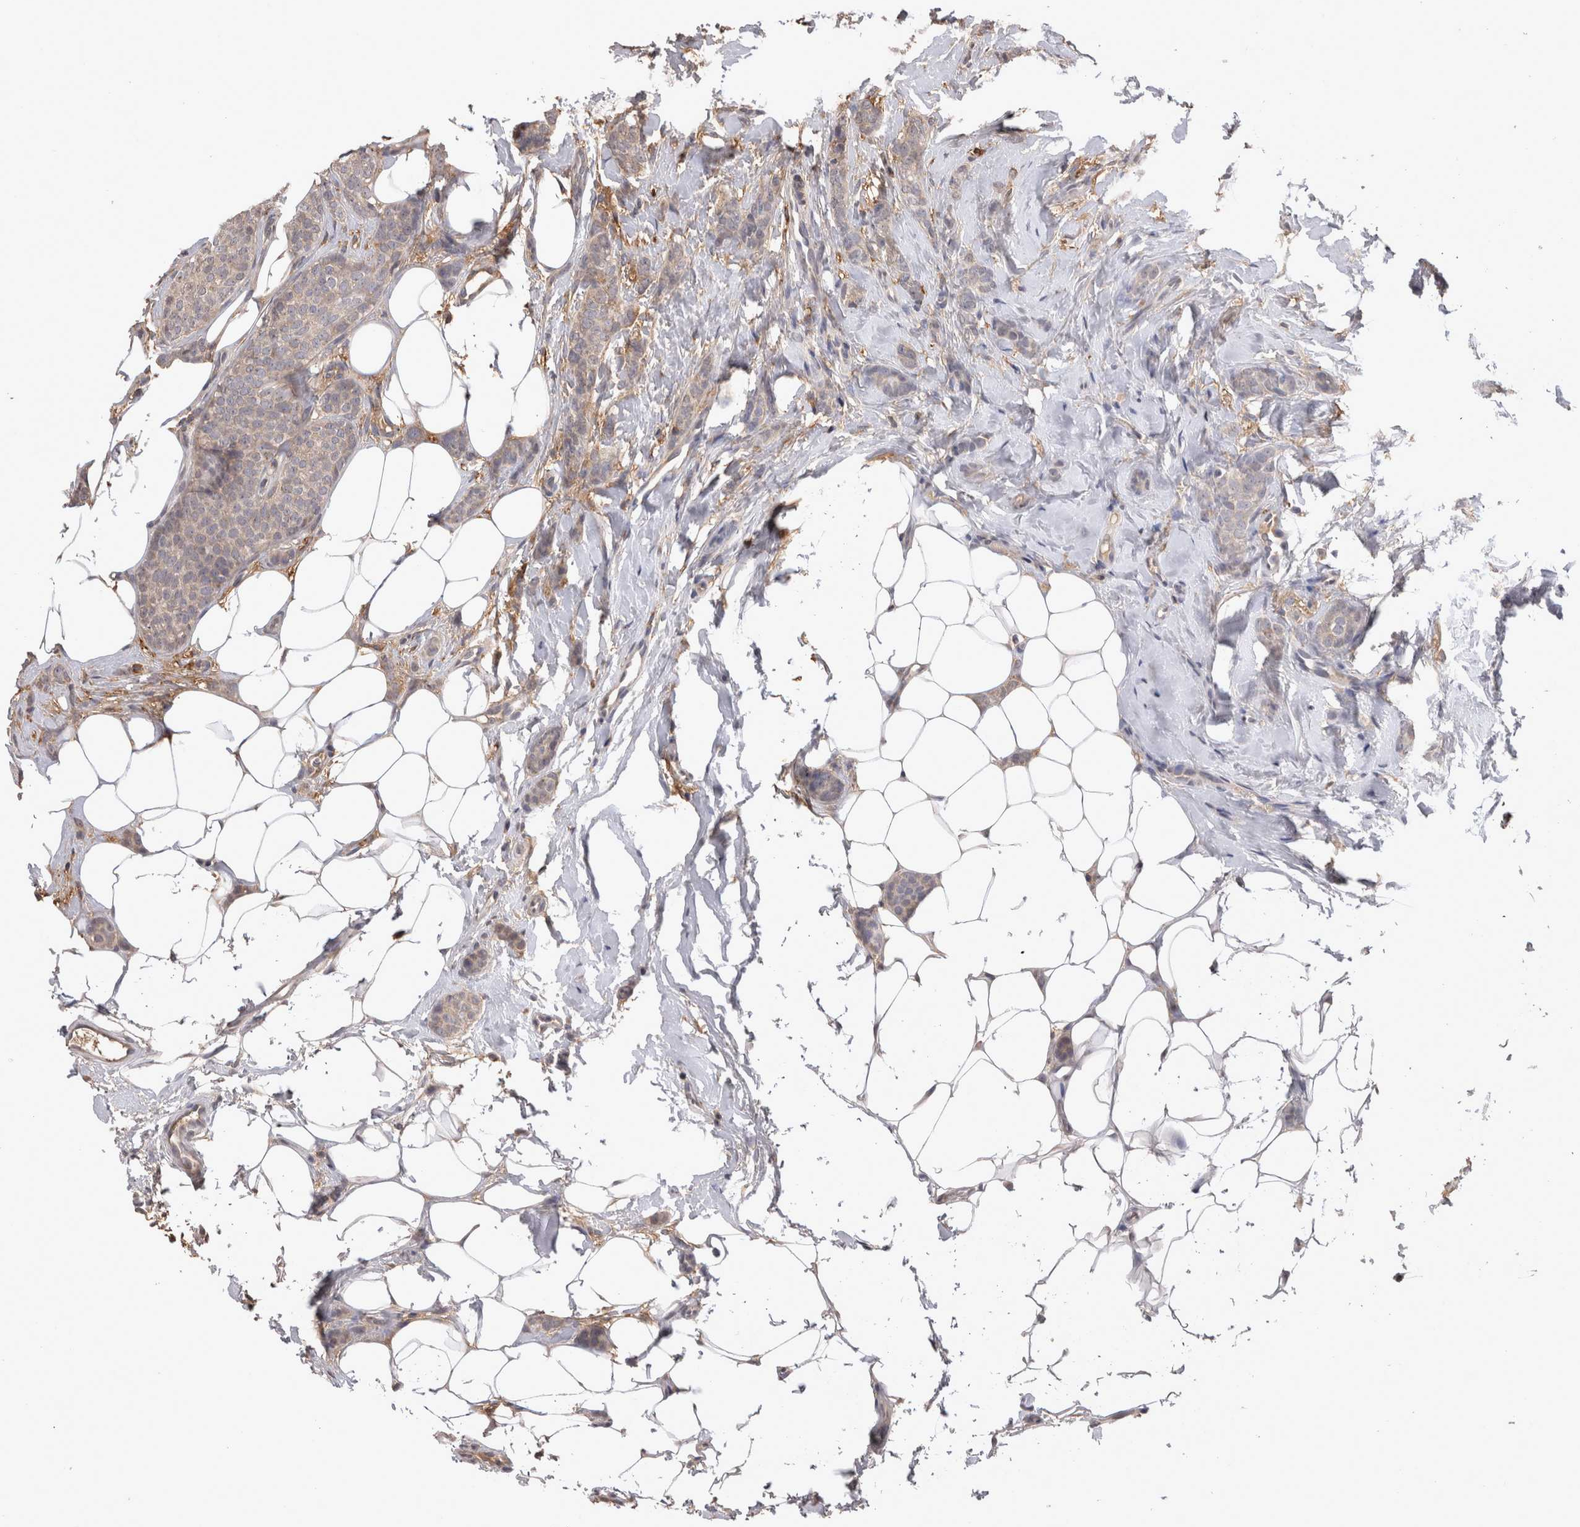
{"staining": {"intensity": "weak", "quantity": "25%-75%", "location": "cytoplasmic/membranous"}, "tissue": "breast cancer", "cell_type": "Tumor cells", "image_type": "cancer", "snomed": [{"axis": "morphology", "description": "Lobular carcinoma"}, {"axis": "topography", "description": "Skin"}, {"axis": "topography", "description": "Breast"}], "caption": "Lobular carcinoma (breast) stained with a protein marker demonstrates weak staining in tumor cells.", "gene": "PREP", "patient": {"sex": "female", "age": 46}}